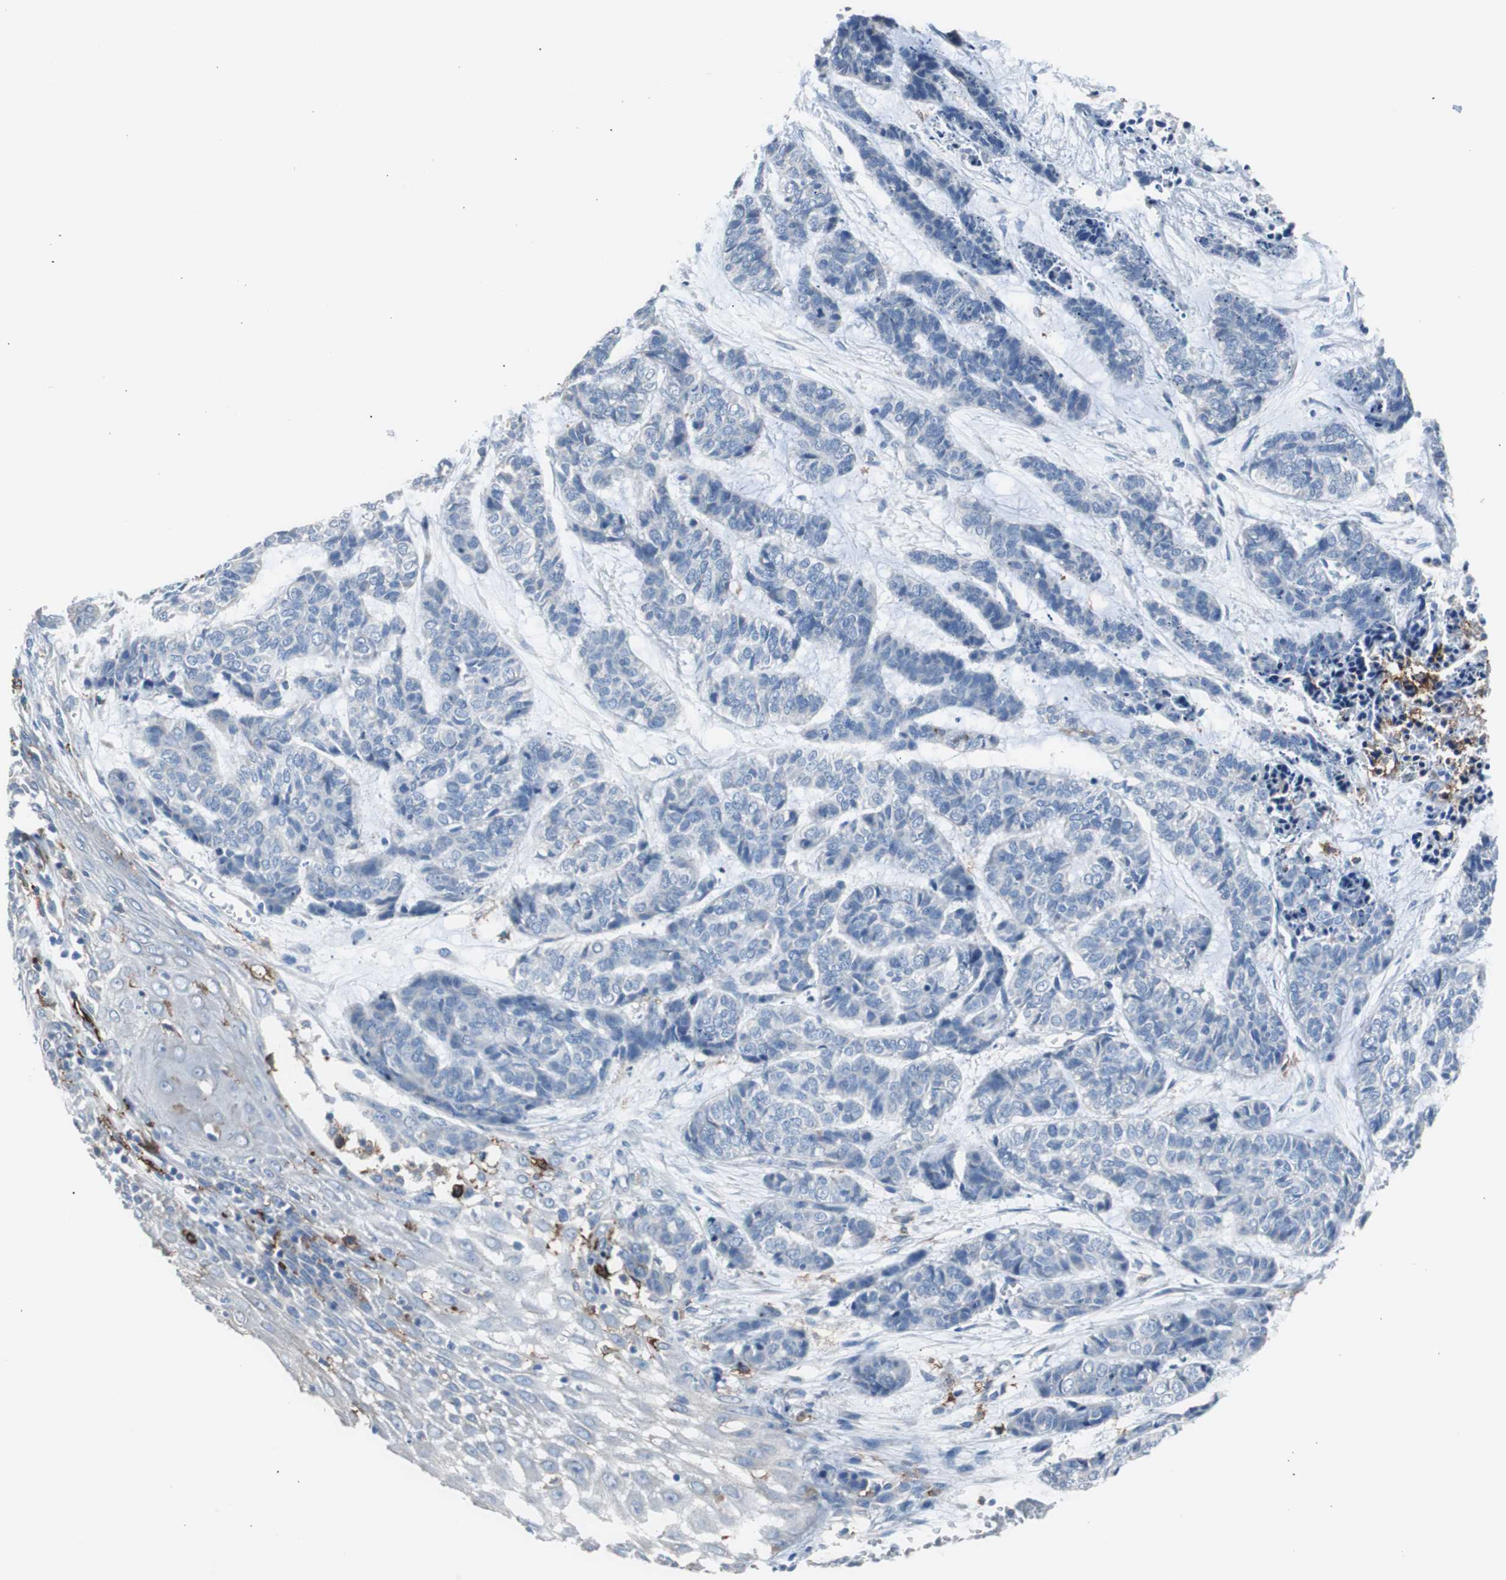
{"staining": {"intensity": "negative", "quantity": "none", "location": "none"}, "tissue": "skin cancer", "cell_type": "Tumor cells", "image_type": "cancer", "snomed": [{"axis": "morphology", "description": "Basal cell carcinoma"}, {"axis": "topography", "description": "Skin"}], "caption": "Immunohistochemical staining of human skin cancer (basal cell carcinoma) exhibits no significant staining in tumor cells.", "gene": "FCGR2B", "patient": {"sex": "female", "age": 64}}